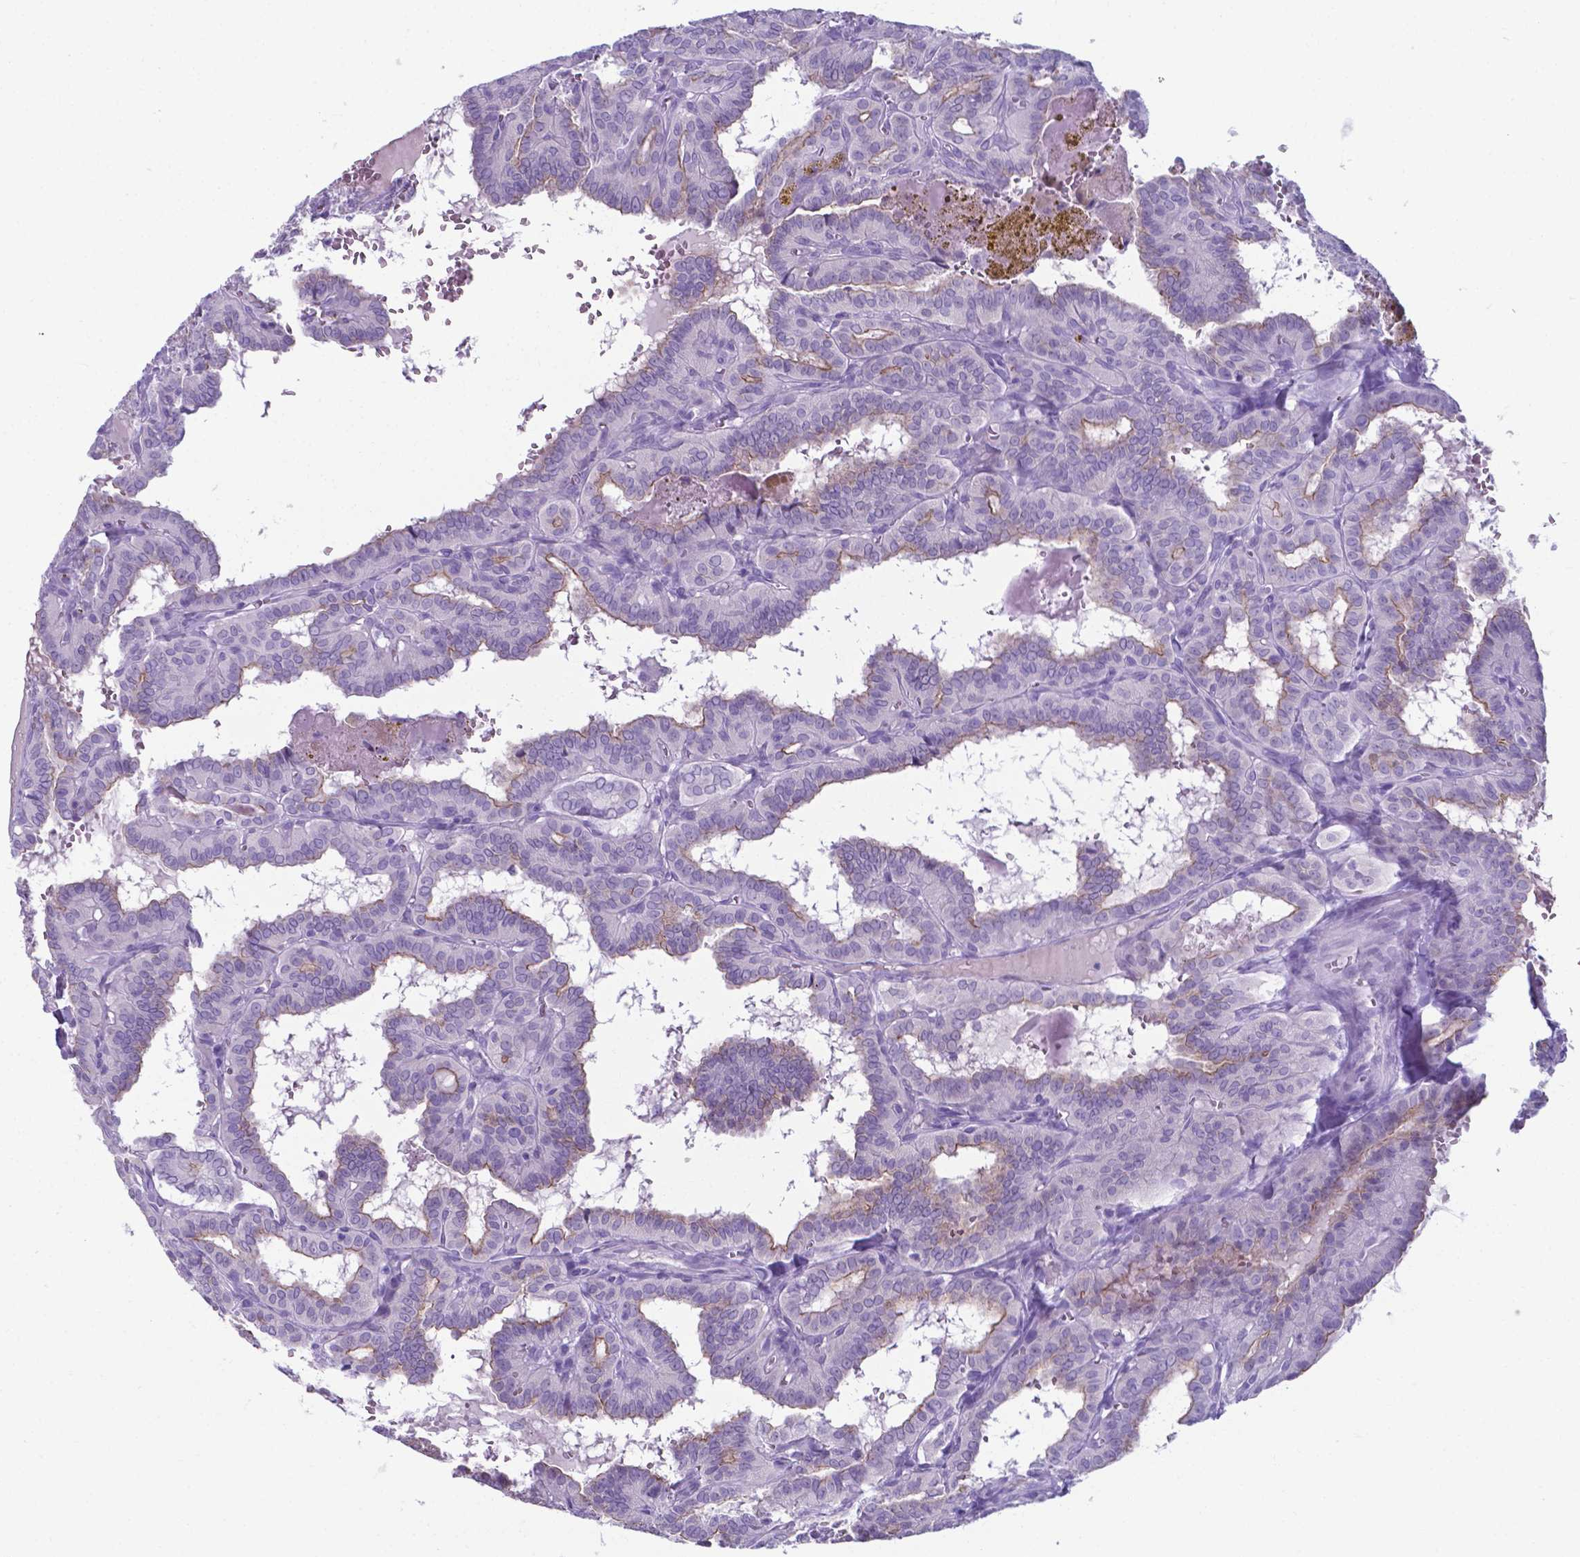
{"staining": {"intensity": "moderate", "quantity": "25%-75%", "location": "cytoplasmic/membranous"}, "tissue": "thyroid cancer", "cell_type": "Tumor cells", "image_type": "cancer", "snomed": [{"axis": "morphology", "description": "Papillary adenocarcinoma, NOS"}, {"axis": "topography", "description": "Thyroid gland"}], "caption": "Human thyroid papillary adenocarcinoma stained with a brown dye displays moderate cytoplasmic/membranous positive positivity in approximately 25%-75% of tumor cells.", "gene": "AP5B1", "patient": {"sex": "female", "age": 21}}